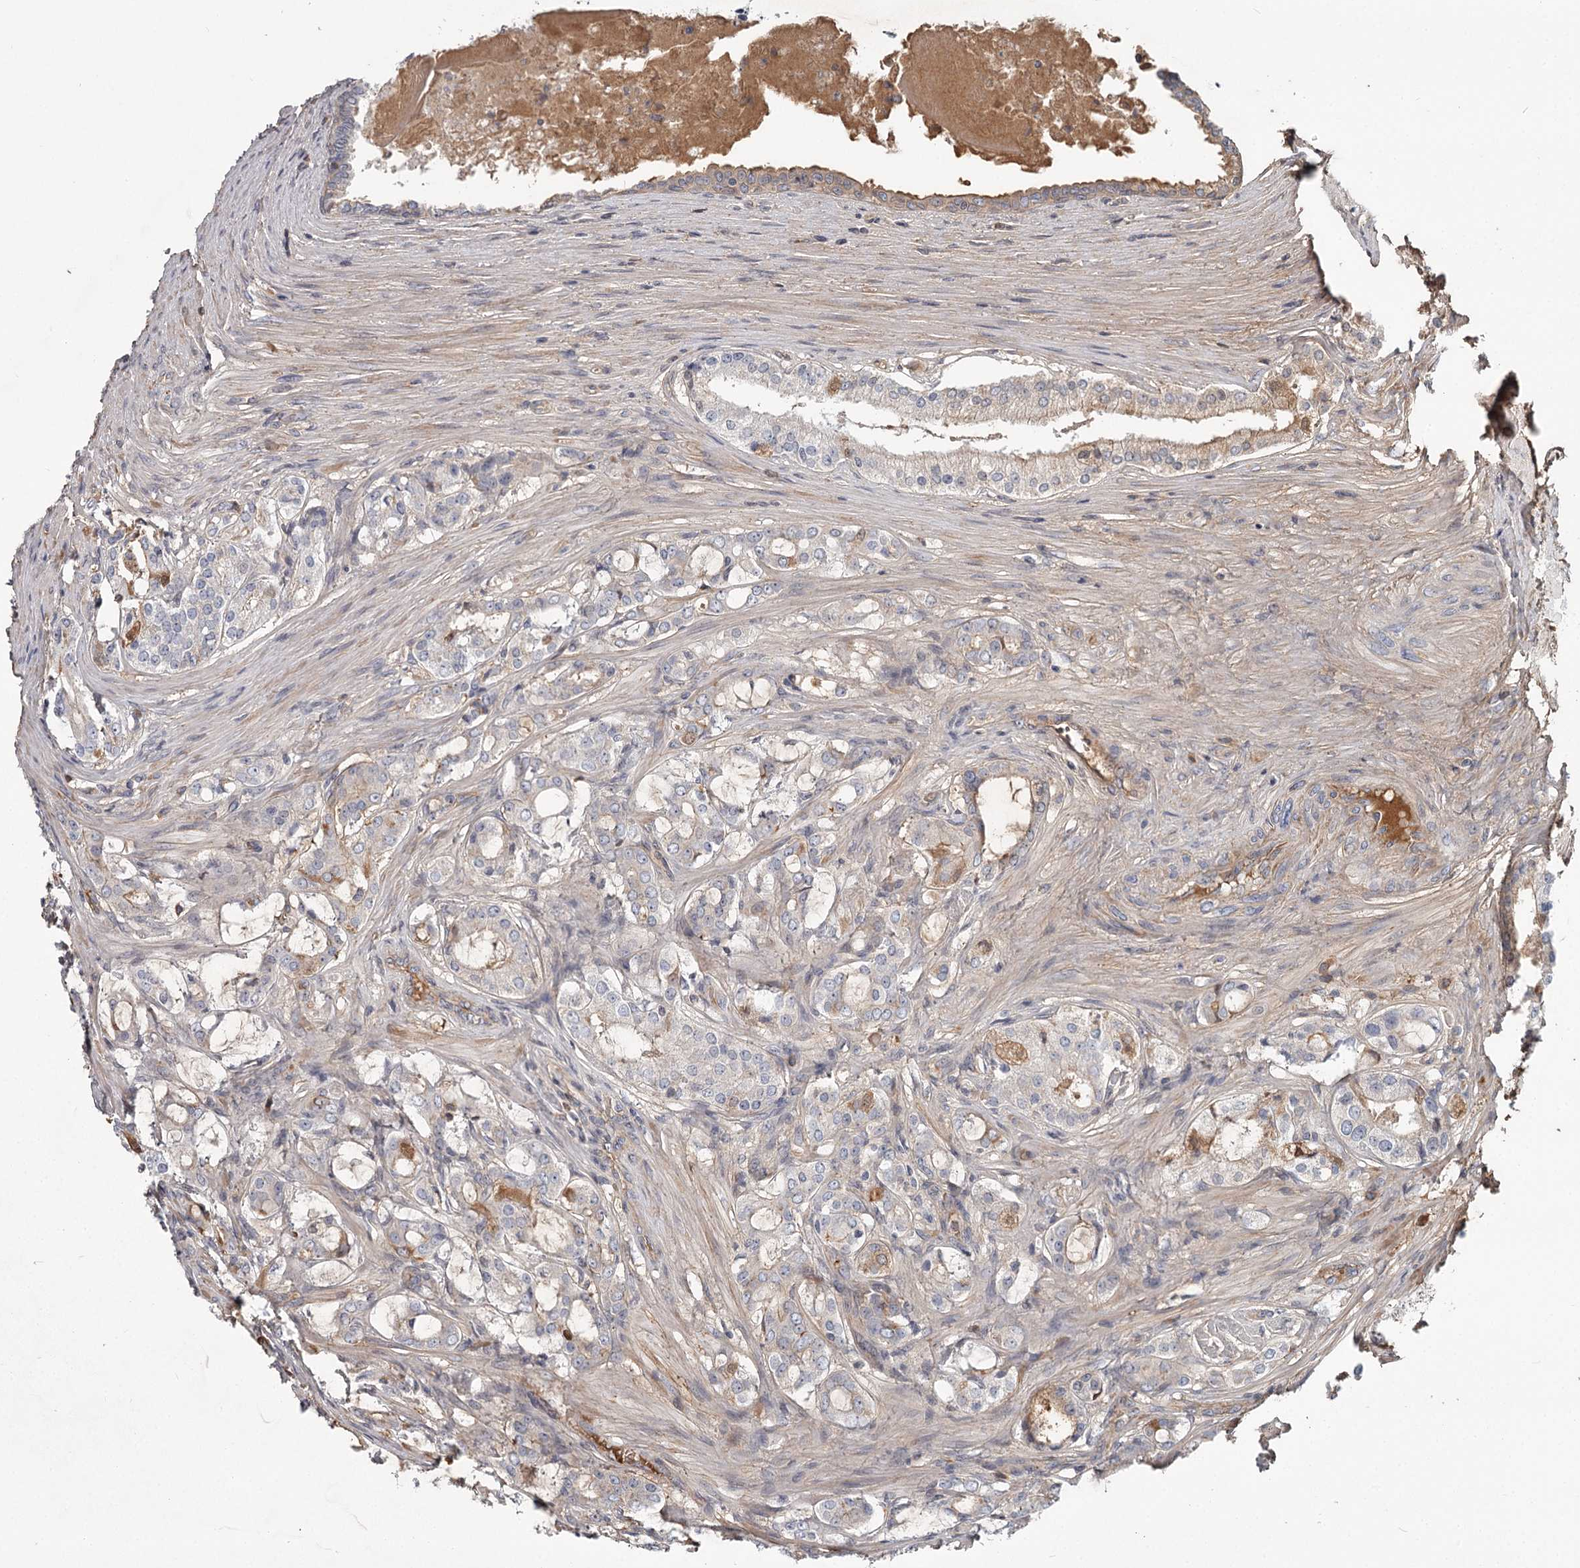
{"staining": {"intensity": "weak", "quantity": "<25%", "location": "cytoplasmic/membranous"}, "tissue": "prostate cancer", "cell_type": "Tumor cells", "image_type": "cancer", "snomed": [{"axis": "morphology", "description": "Adenocarcinoma, High grade"}, {"axis": "topography", "description": "Prostate"}], "caption": "Human prostate adenocarcinoma (high-grade) stained for a protein using immunohistochemistry (IHC) reveals no positivity in tumor cells.", "gene": "DHRS9", "patient": {"sex": "male", "age": 63}}